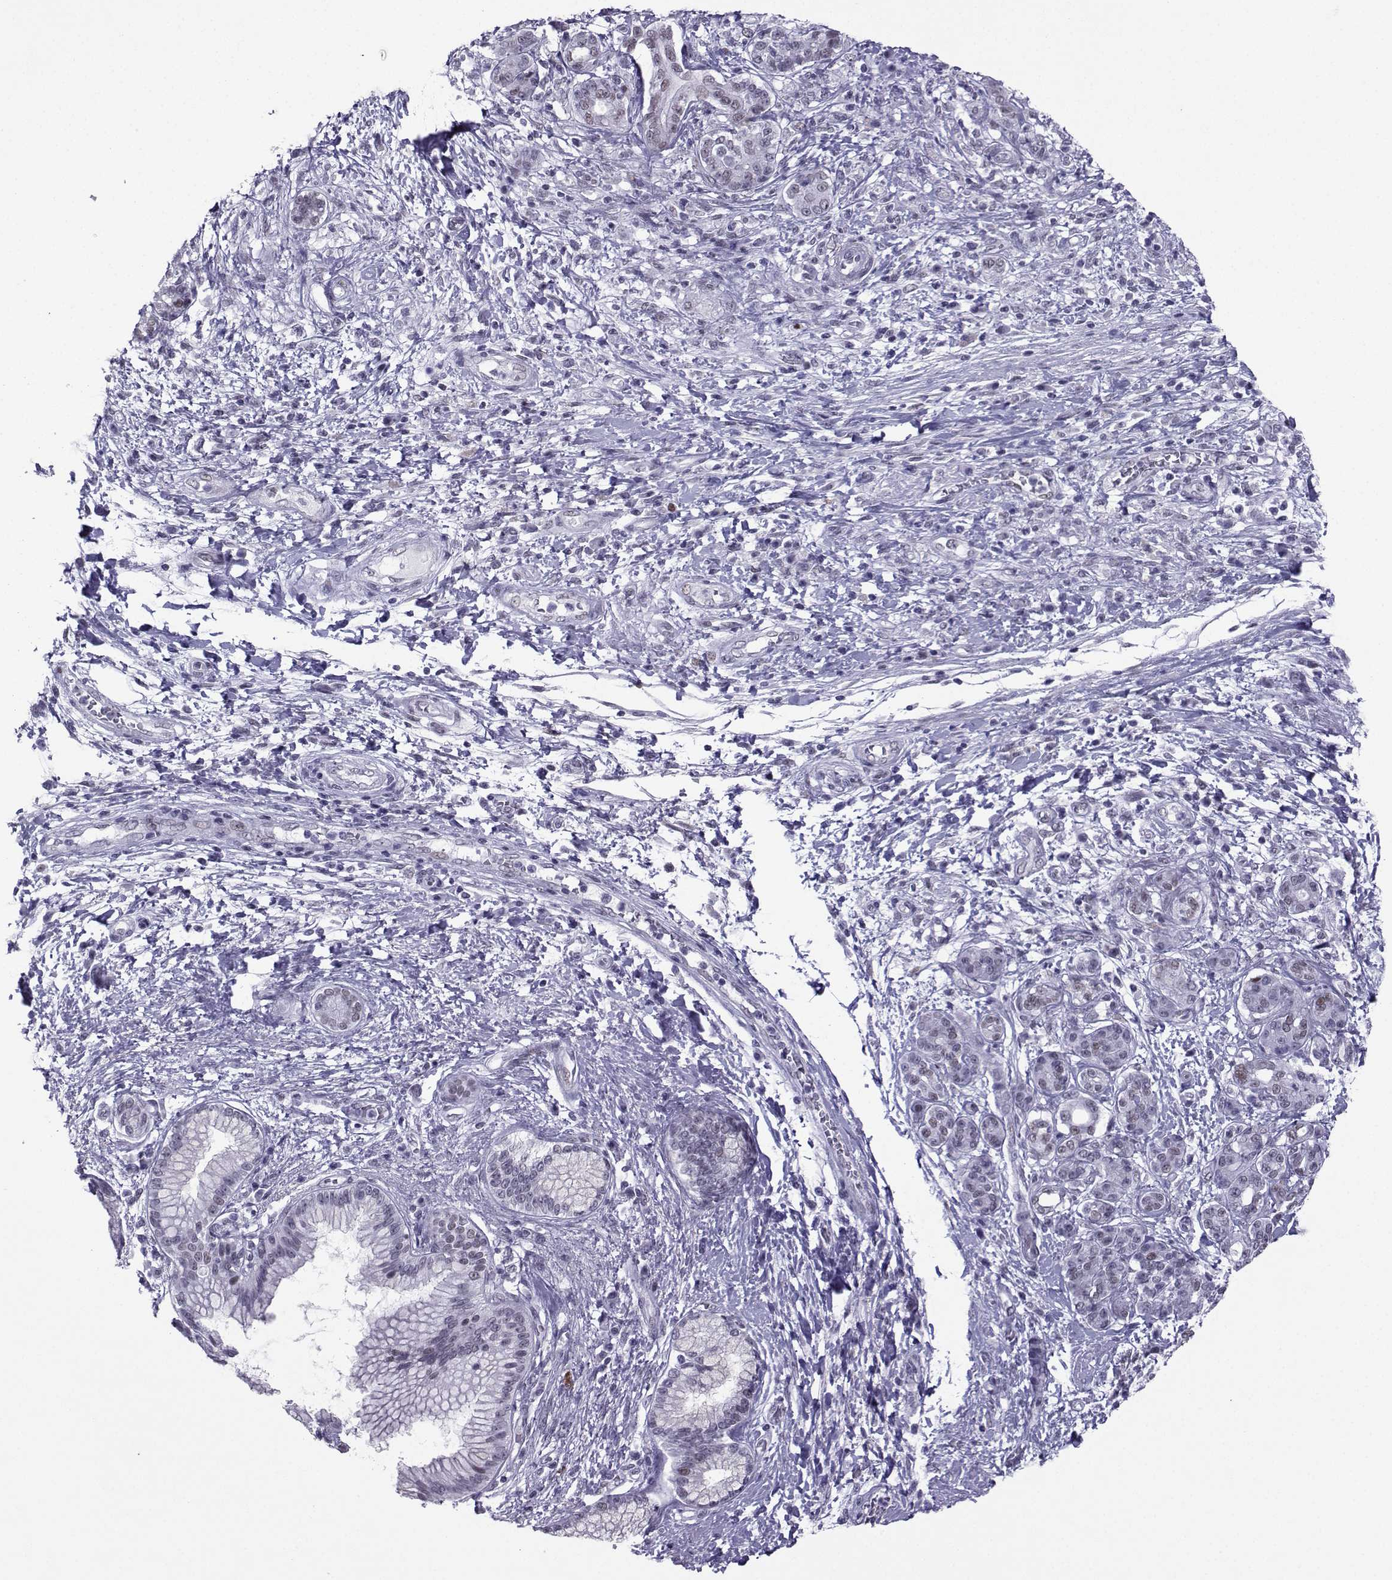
{"staining": {"intensity": "weak", "quantity": "<25%", "location": "nuclear"}, "tissue": "pancreatic cancer", "cell_type": "Tumor cells", "image_type": "cancer", "snomed": [{"axis": "morphology", "description": "Adenocarcinoma, NOS"}, {"axis": "topography", "description": "Pancreas"}], "caption": "A photomicrograph of pancreatic cancer stained for a protein reveals no brown staining in tumor cells.", "gene": "LORICRIN", "patient": {"sex": "female", "age": 73}}